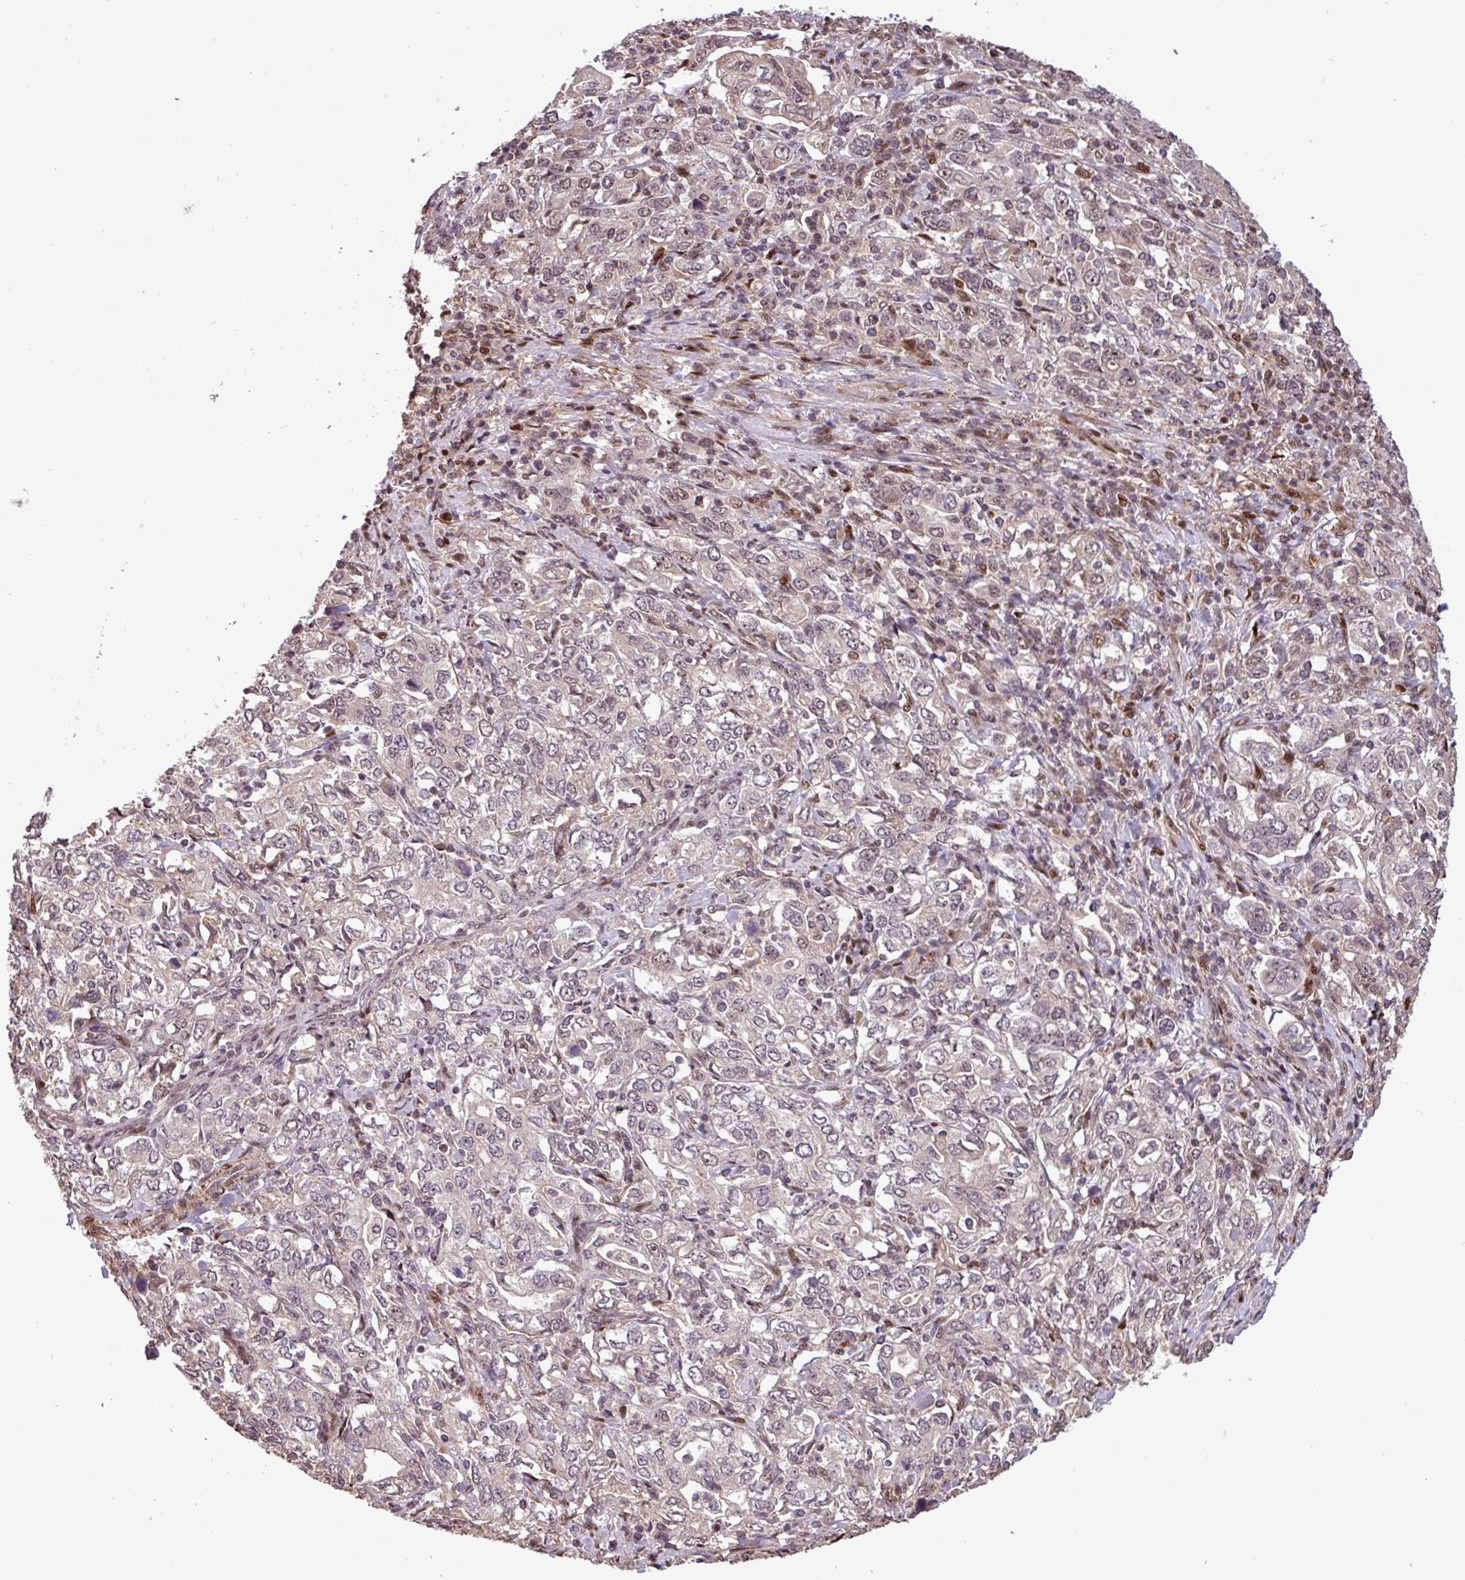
{"staining": {"intensity": "weak", "quantity": "<25%", "location": "nuclear"}, "tissue": "stomach cancer", "cell_type": "Tumor cells", "image_type": "cancer", "snomed": [{"axis": "morphology", "description": "Adenocarcinoma, NOS"}, {"axis": "topography", "description": "Stomach, upper"}, {"axis": "topography", "description": "Stomach"}], "caption": "Immunohistochemistry (IHC) histopathology image of neoplastic tissue: stomach cancer (adenocarcinoma) stained with DAB (3,3'-diaminobenzidine) demonstrates no significant protein expression in tumor cells.", "gene": "SLC22A24", "patient": {"sex": "male", "age": 62}}